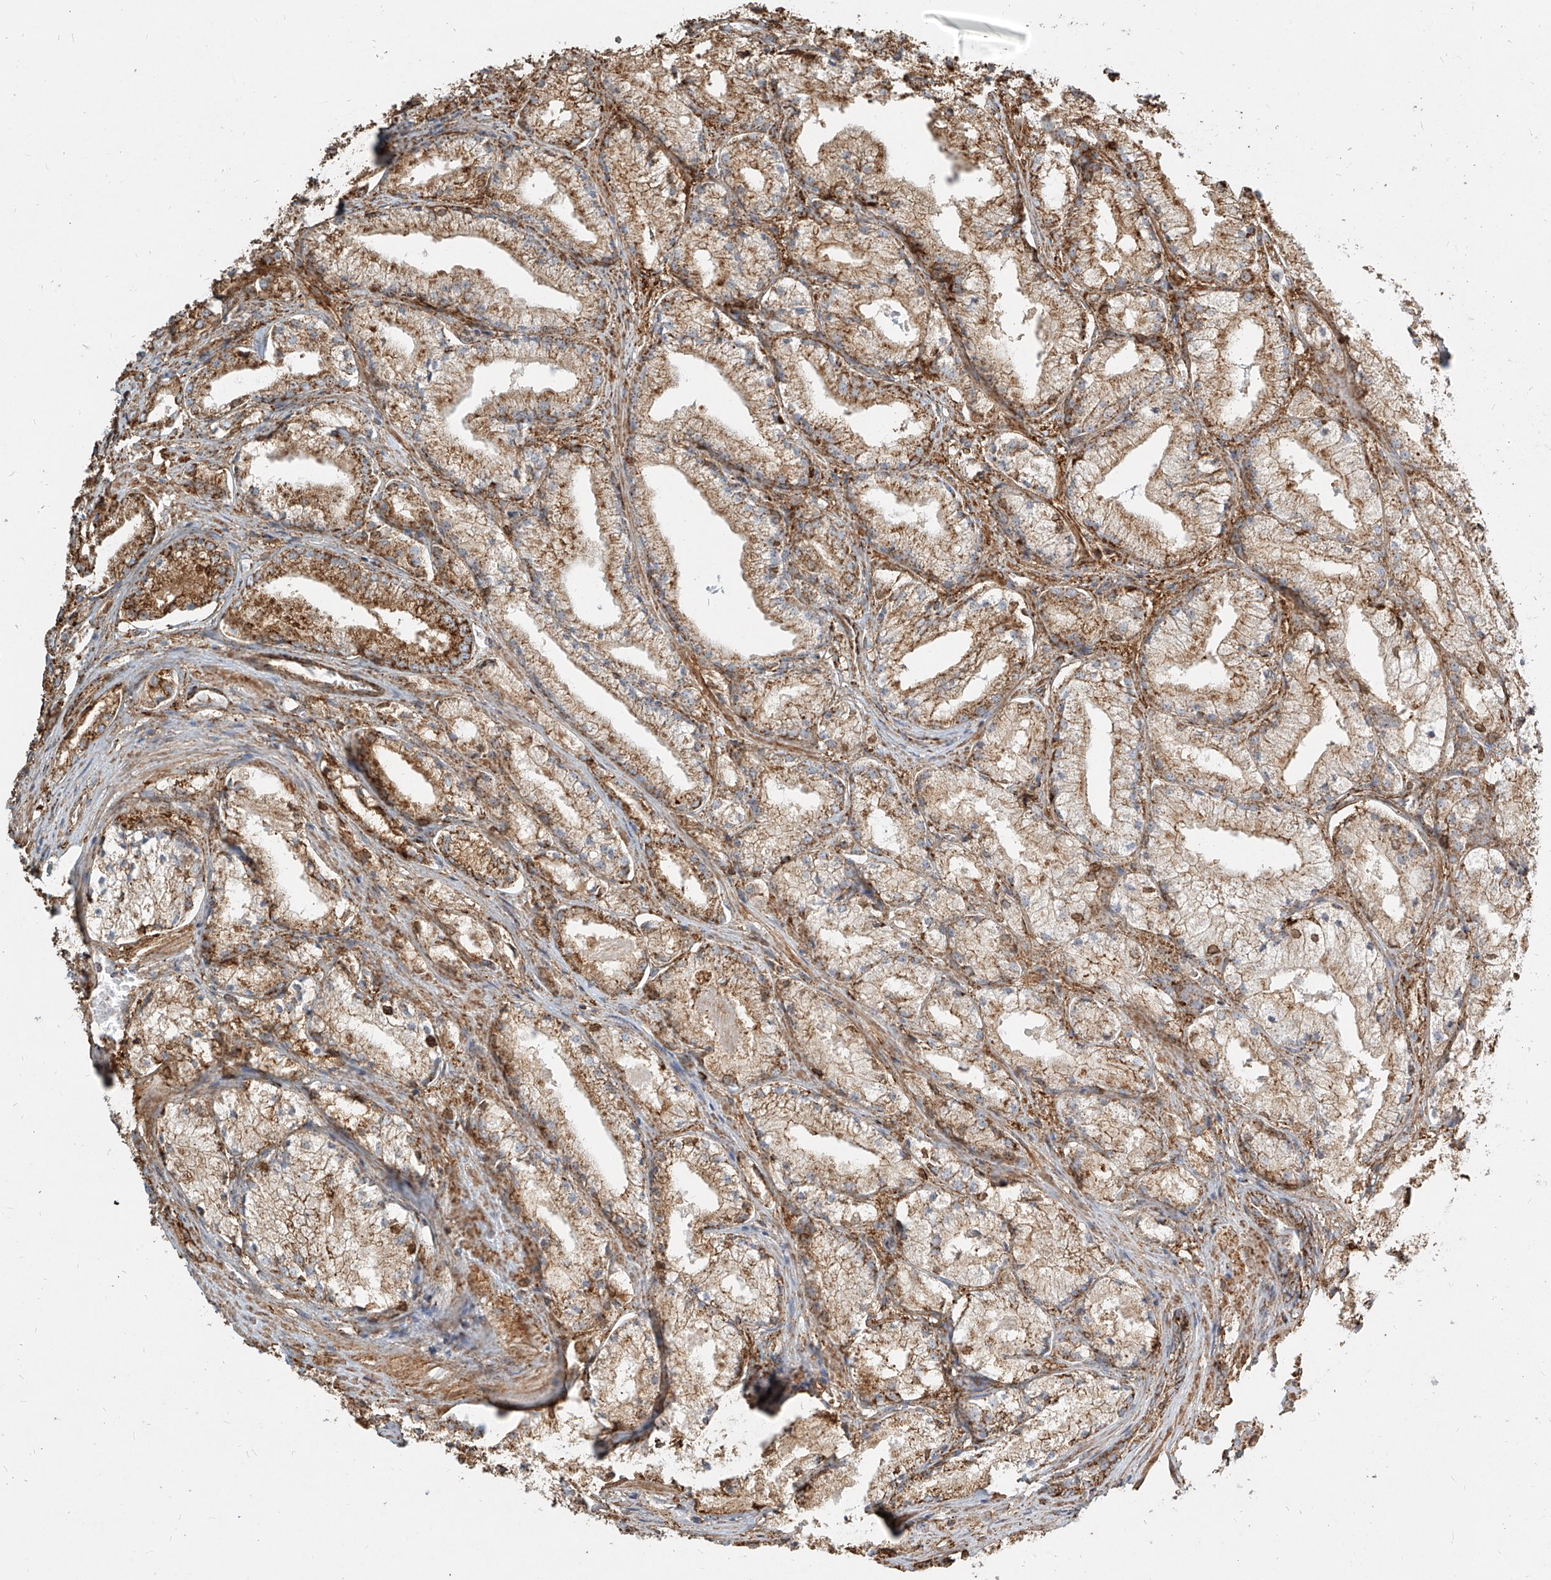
{"staining": {"intensity": "moderate", "quantity": ">75%", "location": "cytoplasmic/membranous"}, "tissue": "prostate cancer", "cell_type": "Tumor cells", "image_type": "cancer", "snomed": [{"axis": "morphology", "description": "Adenocarcinoma, High grade"}, {"axis": "topography", "description": "Prostate"}], "caption": "A photomicrograph showing moderate cytoplasmic/membranous expression in approximately >75% of tumor cells in adenocarcinoma (high-grade) (prostate), as visualized by brown immunohistochemical staining.", "gene": "MTX2", "patient": {"sex": "male", "age": 50}}